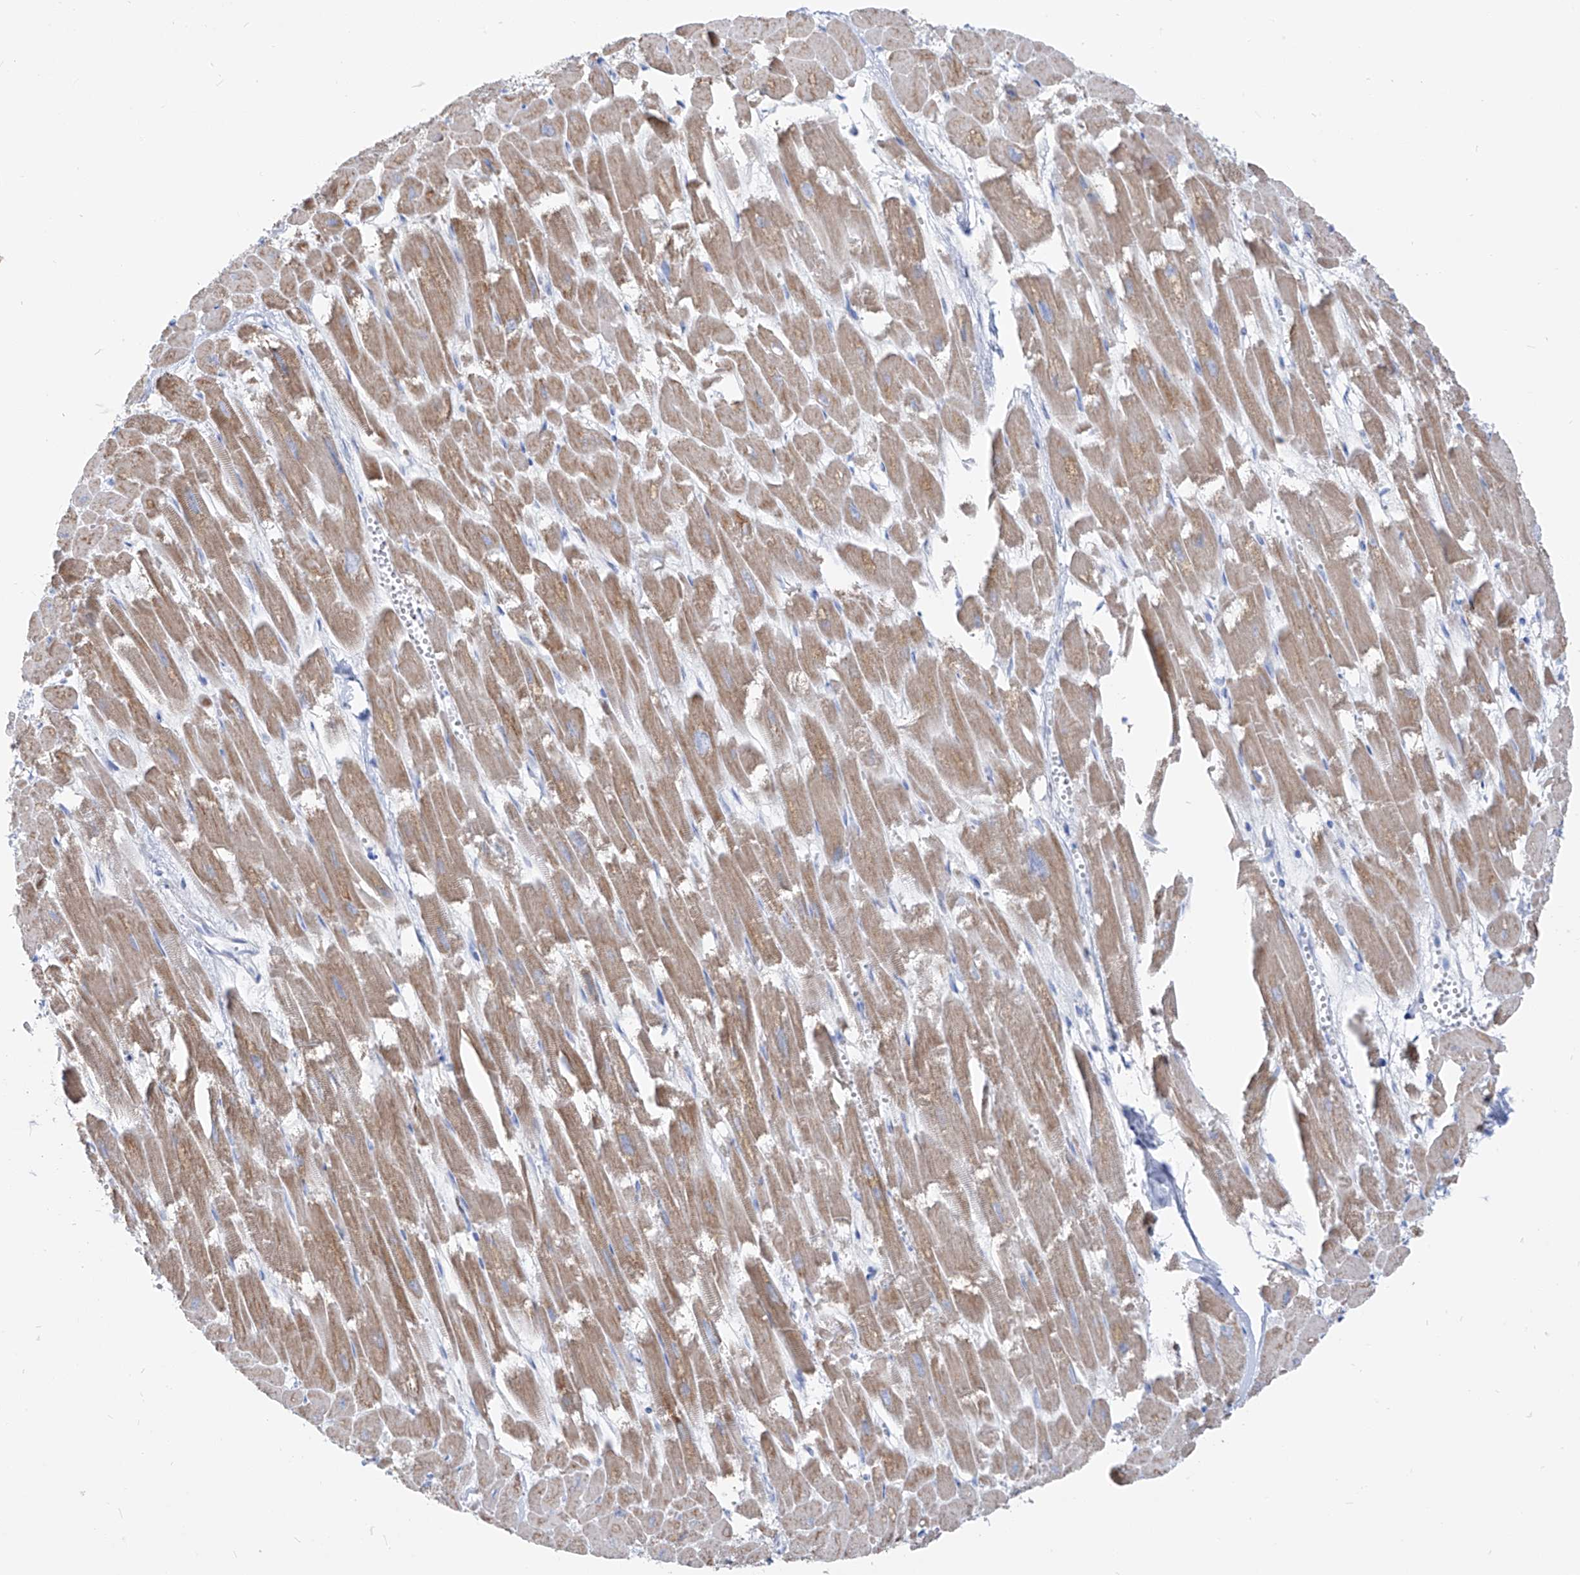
{"staining": {"intensity": "moderate", "quantity": "25%-75%", "location": "cytoplasmic/membranous"}, "tissue": "heart muscle", "cell_type": "Cardiomyocytes", "image_type": "normal", "snomed": [{"axis": "morphology", "description": "Normal tissue, NOS"}, {"axis": "topography", "description": "Heart"}], "caption": "Cardiomyocytes exhibit moderate cytoplasmic/membranous staining in about 25%-75% of cells in normal heart muscle.", "gene": "FRS3", "patient": {"sex": "male", "age": 54}}